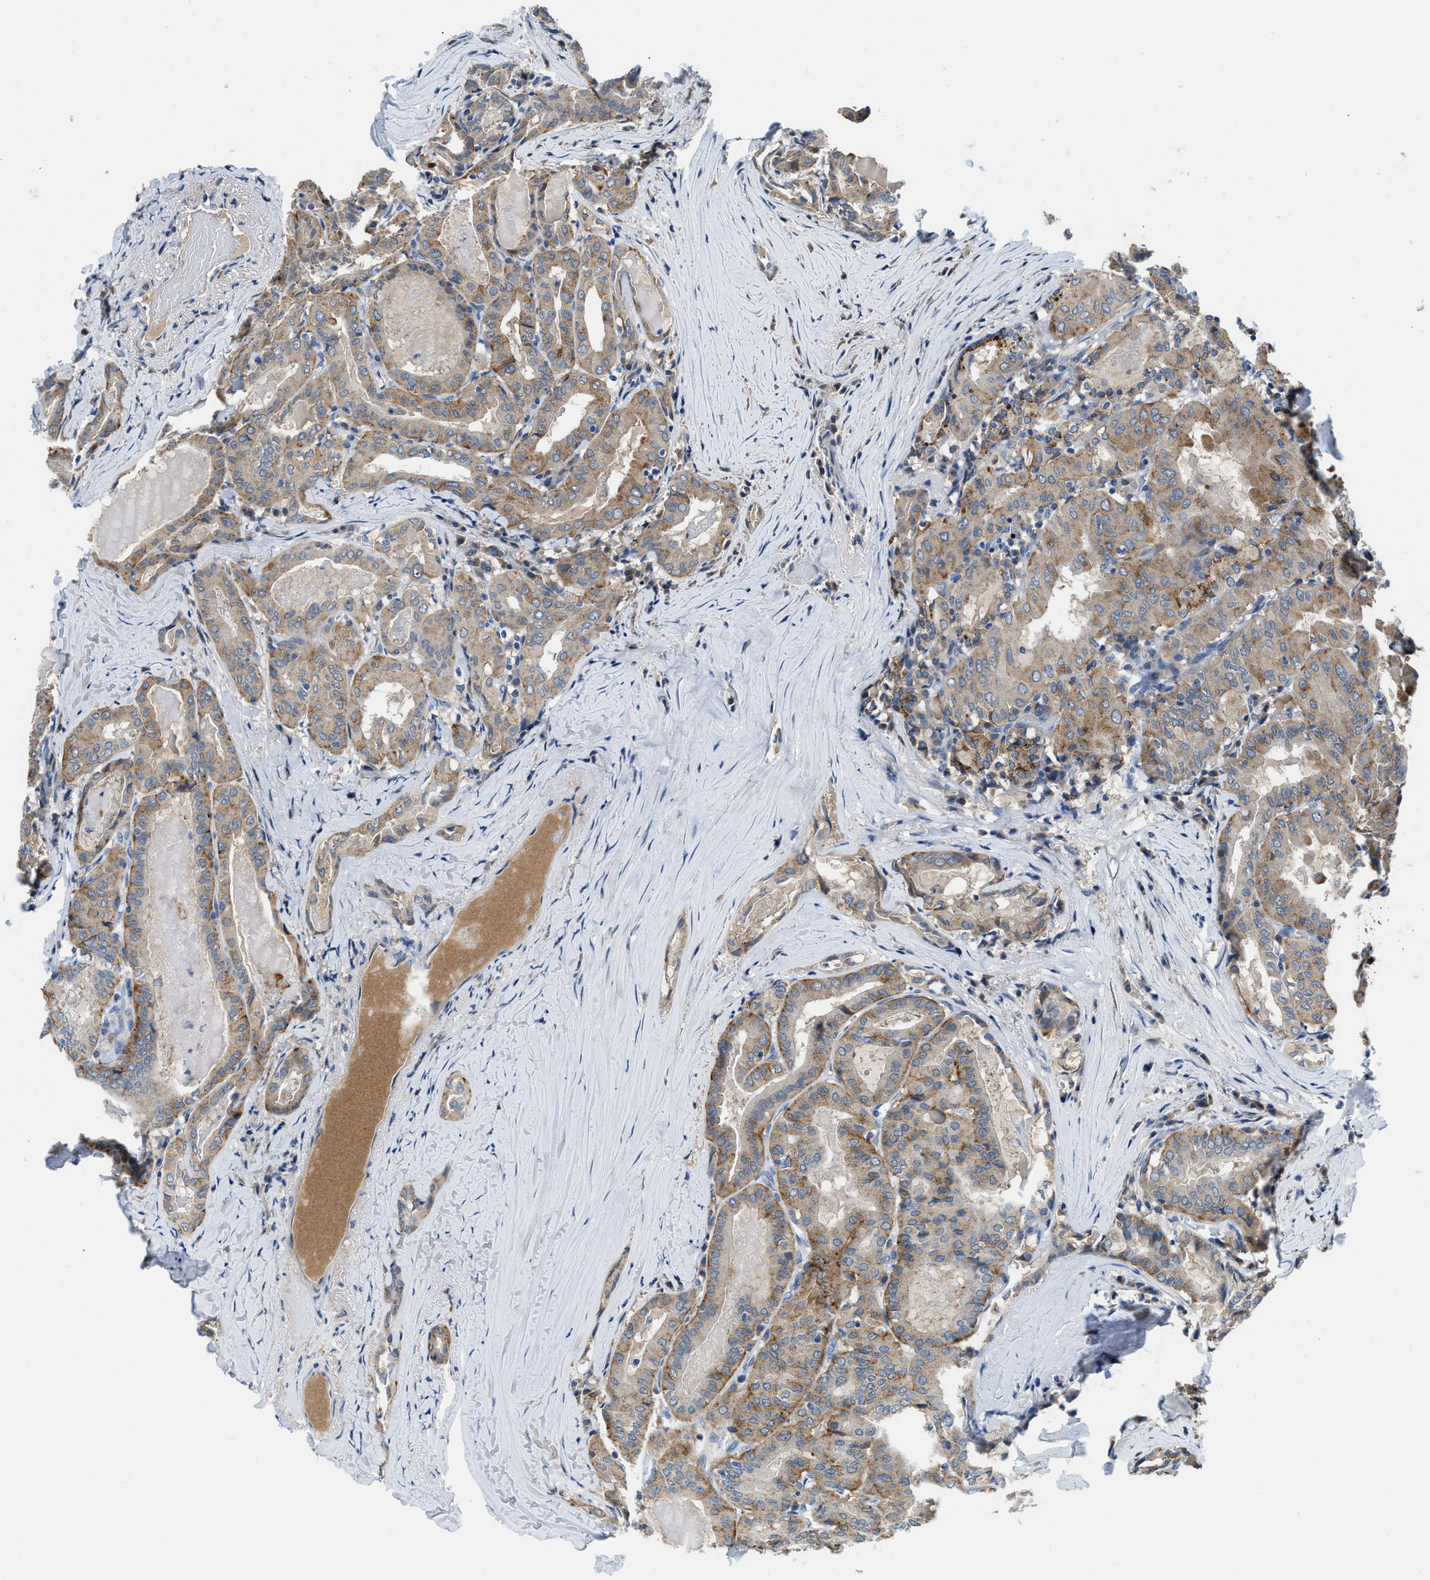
{"staining": {"intensity": "moderate", "quantity": "25%-75%", "location": "cytoplasmic/membranous"}, "tissue": "thyroid cancer", "cell_type": "Tumor cells", "image_type": "cancer", "snomed": [{"axis": "morphology", "description": "Papillary adenocarcinoma, NOS"}, {"axis": "topography", "description": "Thyroid gland"}], "caption": "IHC image of neoplastic tissue: thyroid cancer stained using immunohistochemistry exhibits medium levels of moderate protein expression localized specifically in the cytoplasmic/membranous of tumor cells, appearing as a cytoplasmic/membranous brown color.", "gene": "TSPAN3", "patient": {"sex": "female", "age": 42}}